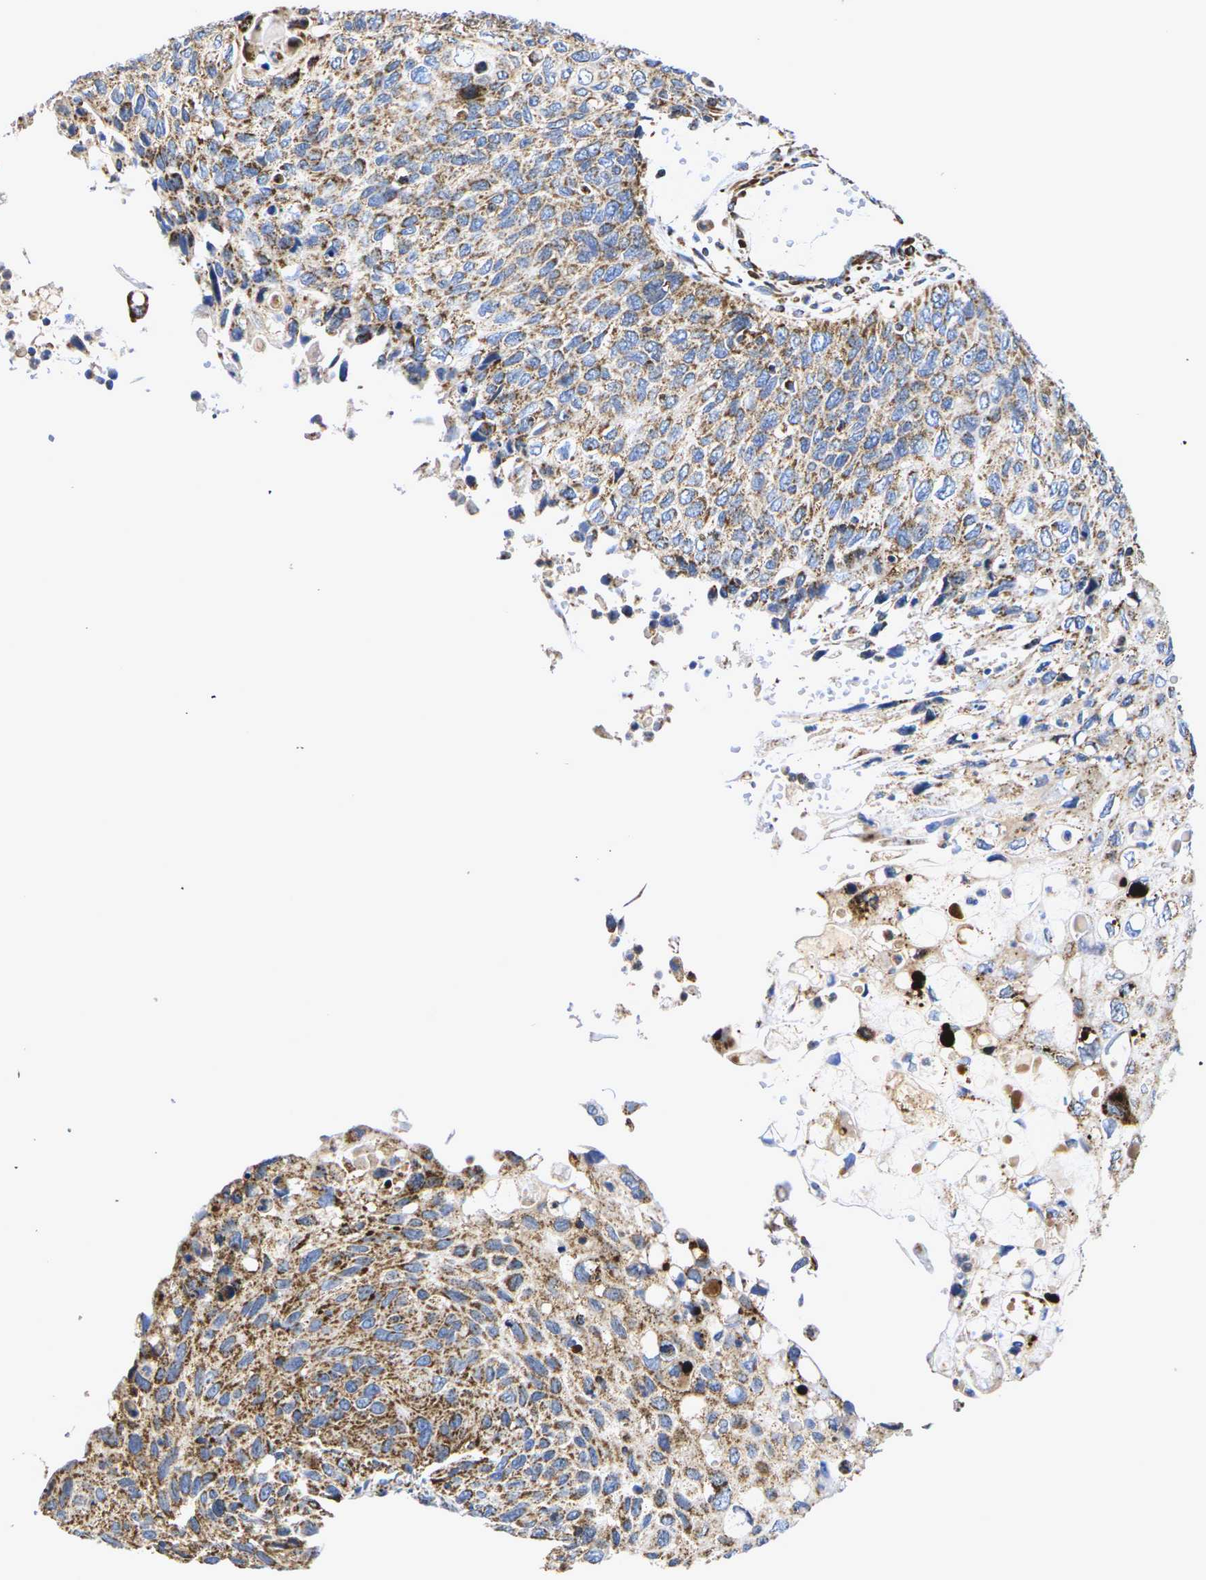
{"staining": {"intensity": "strong", "quantity": ">75%", "location": "cytoplasmic/membranous"}, "tissue": "cervical cancer", "cell_type": "Tumor cells", "image_type": "cancer", "snomed": [{"axis": "morphology", "description": "Squamous cell carcinoma, NOS"}, {"axis": "topography", "description": "Cervix"}], "caption": "A brown stain highlights strong cytoplasmic/membranous positivity of a protein in human squamous cell carcinoma (cervical) tumor cells.", "gene": "P2RY11", "patient": {"sex": "female", "age": 70}}